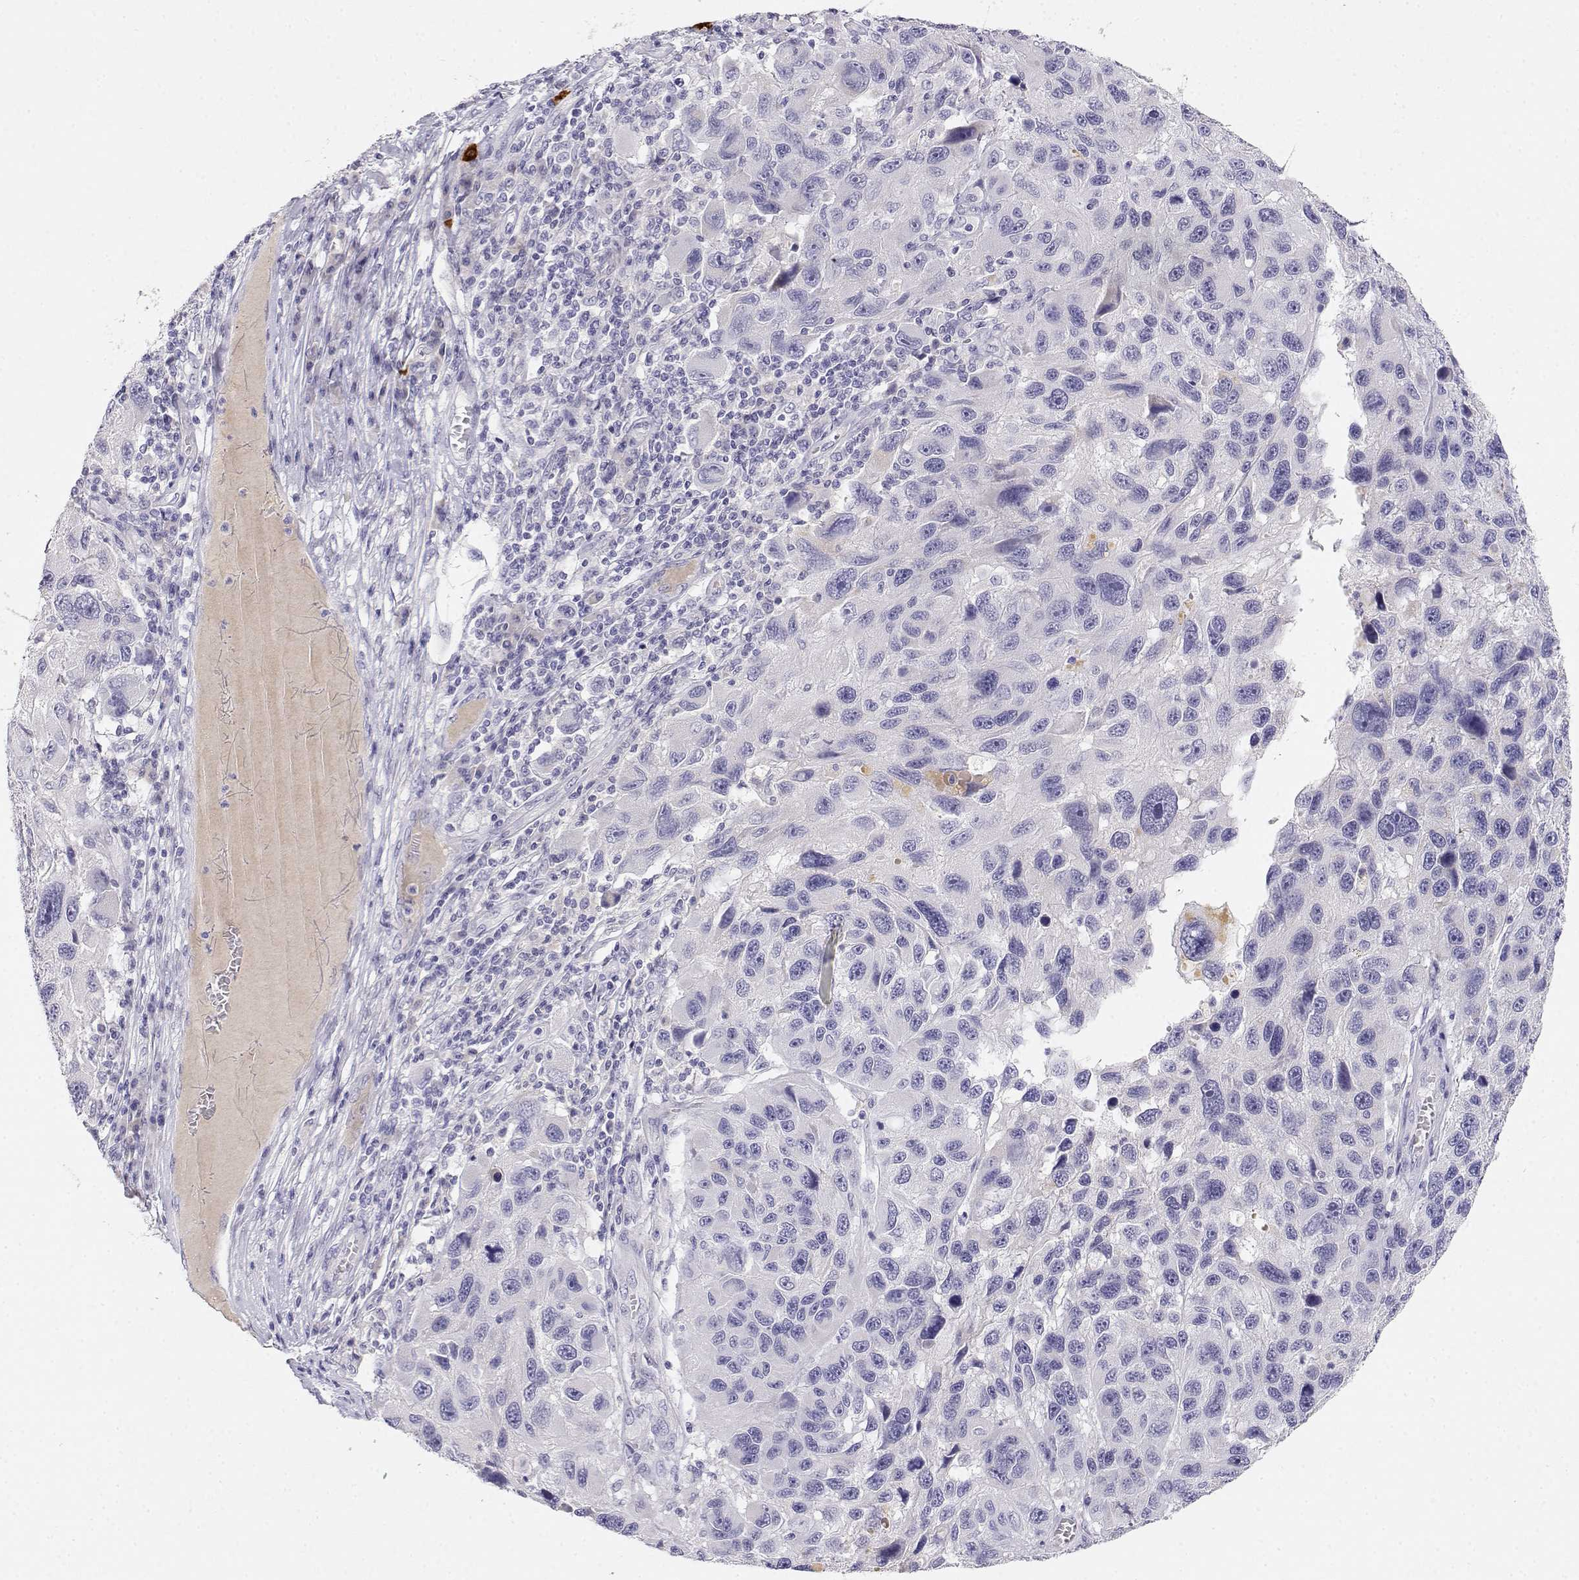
{"staining": {"intensity": "negative", "quantity": "none", "location": "none"}, "tissue": "melanoma", "cell_type": "Tumor cells", "image_type": "cancer", "snomed": [{"axis": "morphology", "description": "Malignant melanoma, NOS"}, {"axis": "topography", "description": "Skin"}], "caption": "Tumor cells are negative for protein expression in human melanoma.", "gene": "GPR174", "patient": {"sex": "male", "age": 53}}